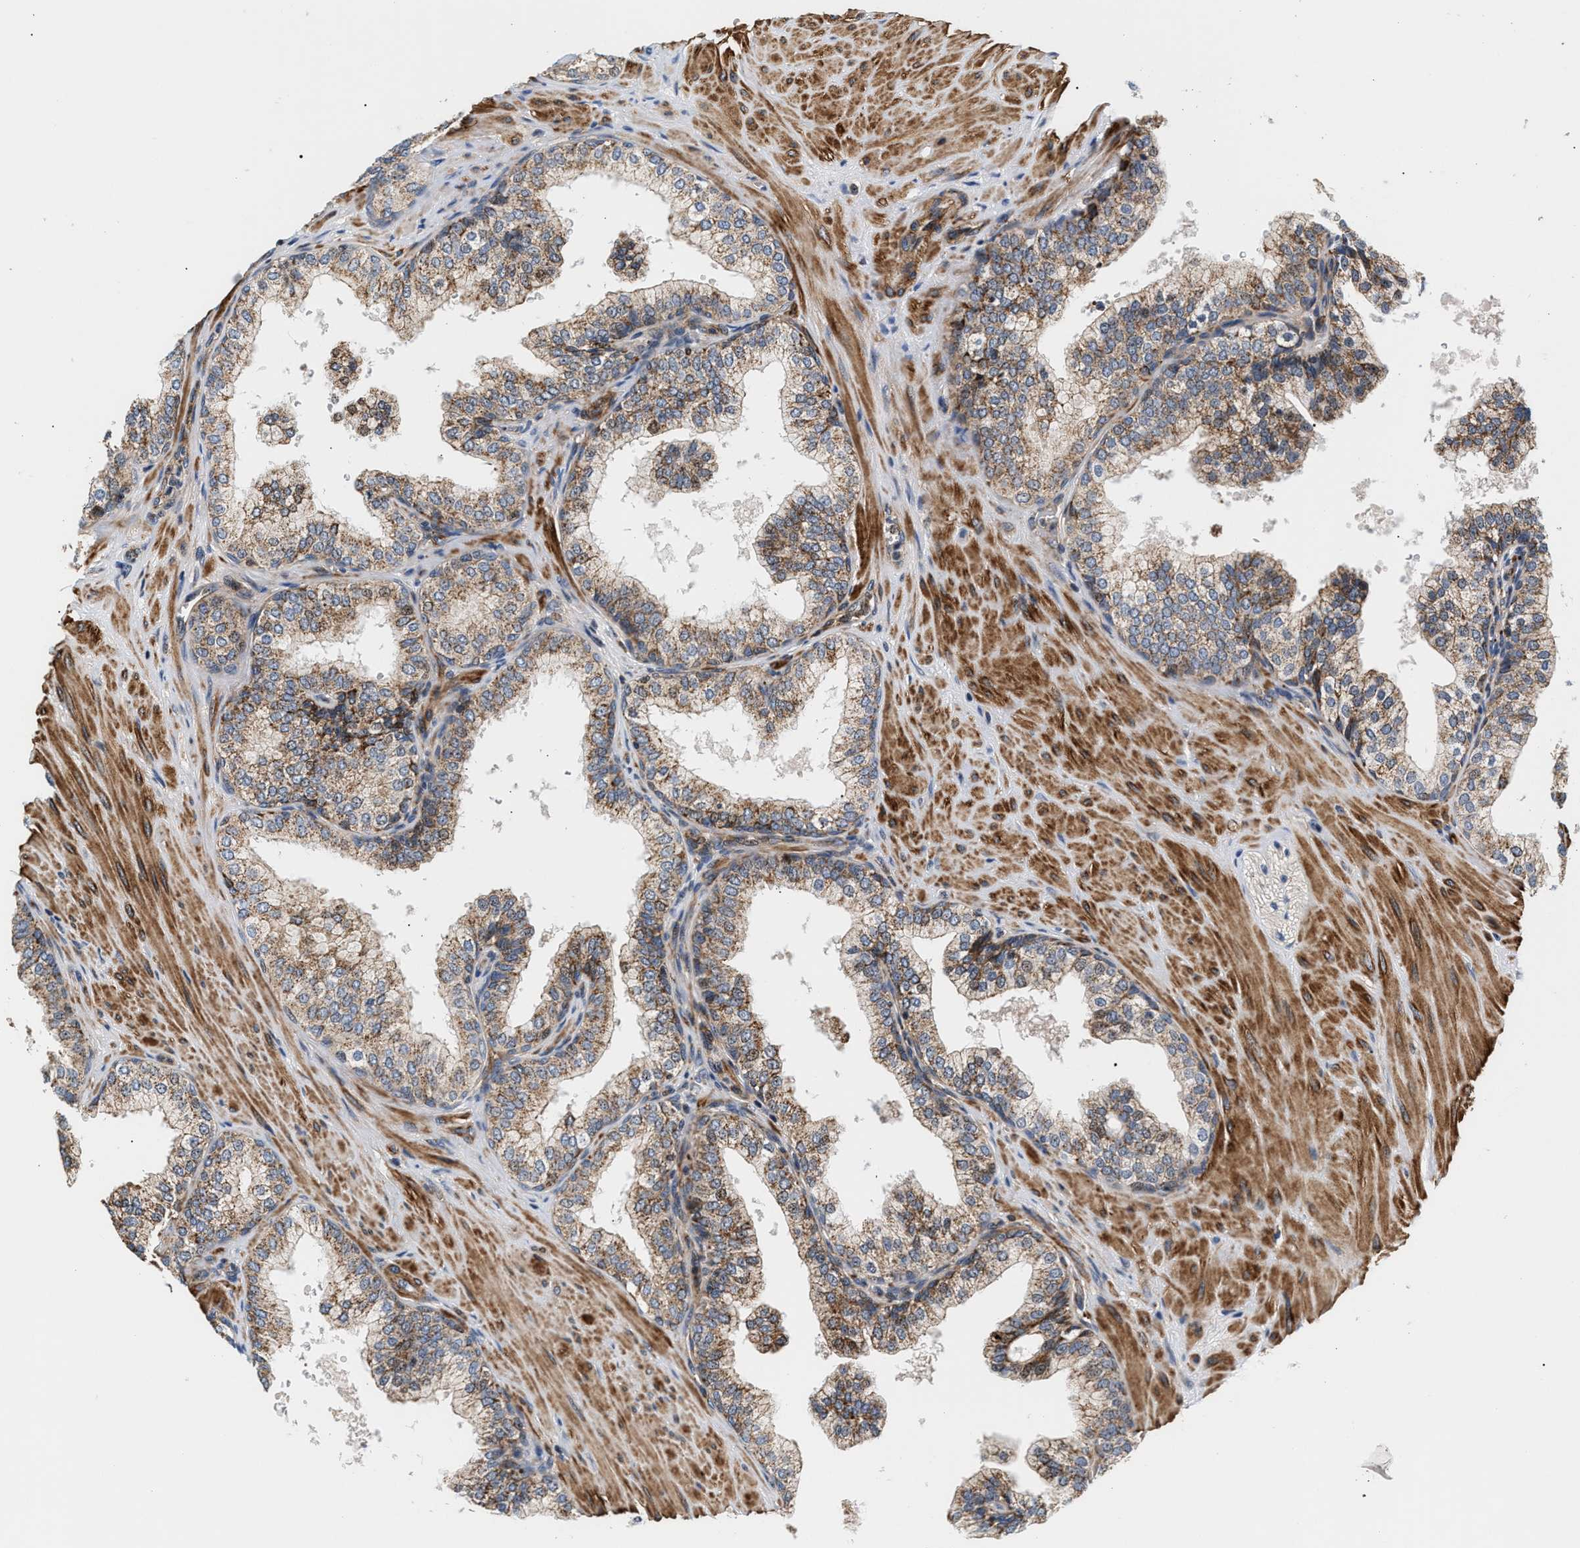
{"staining": {"intensity": "moderate", "quantity": ">75%", "location": "cytoplasmic/membranous"}, "tissue": "prostate", "cell_type": "Glandular cells", "image_type": "normal", "snomed": [{"axis": "morphology", "description": "Normal tissue, NOS"}, {"axis": "topography", "description": "Prostate"}], "caption": "IHC image of normal prostate: human prostate stained using immunohistochemistry reveals medium levels of moderate protein expression localized specifically in the cytoplasmic/membranous of glandular cells, appearing as a cytoplasmic/membranous brown color.", "gene": "SGK1", "patient": {"sex": "male", "age": 60}}